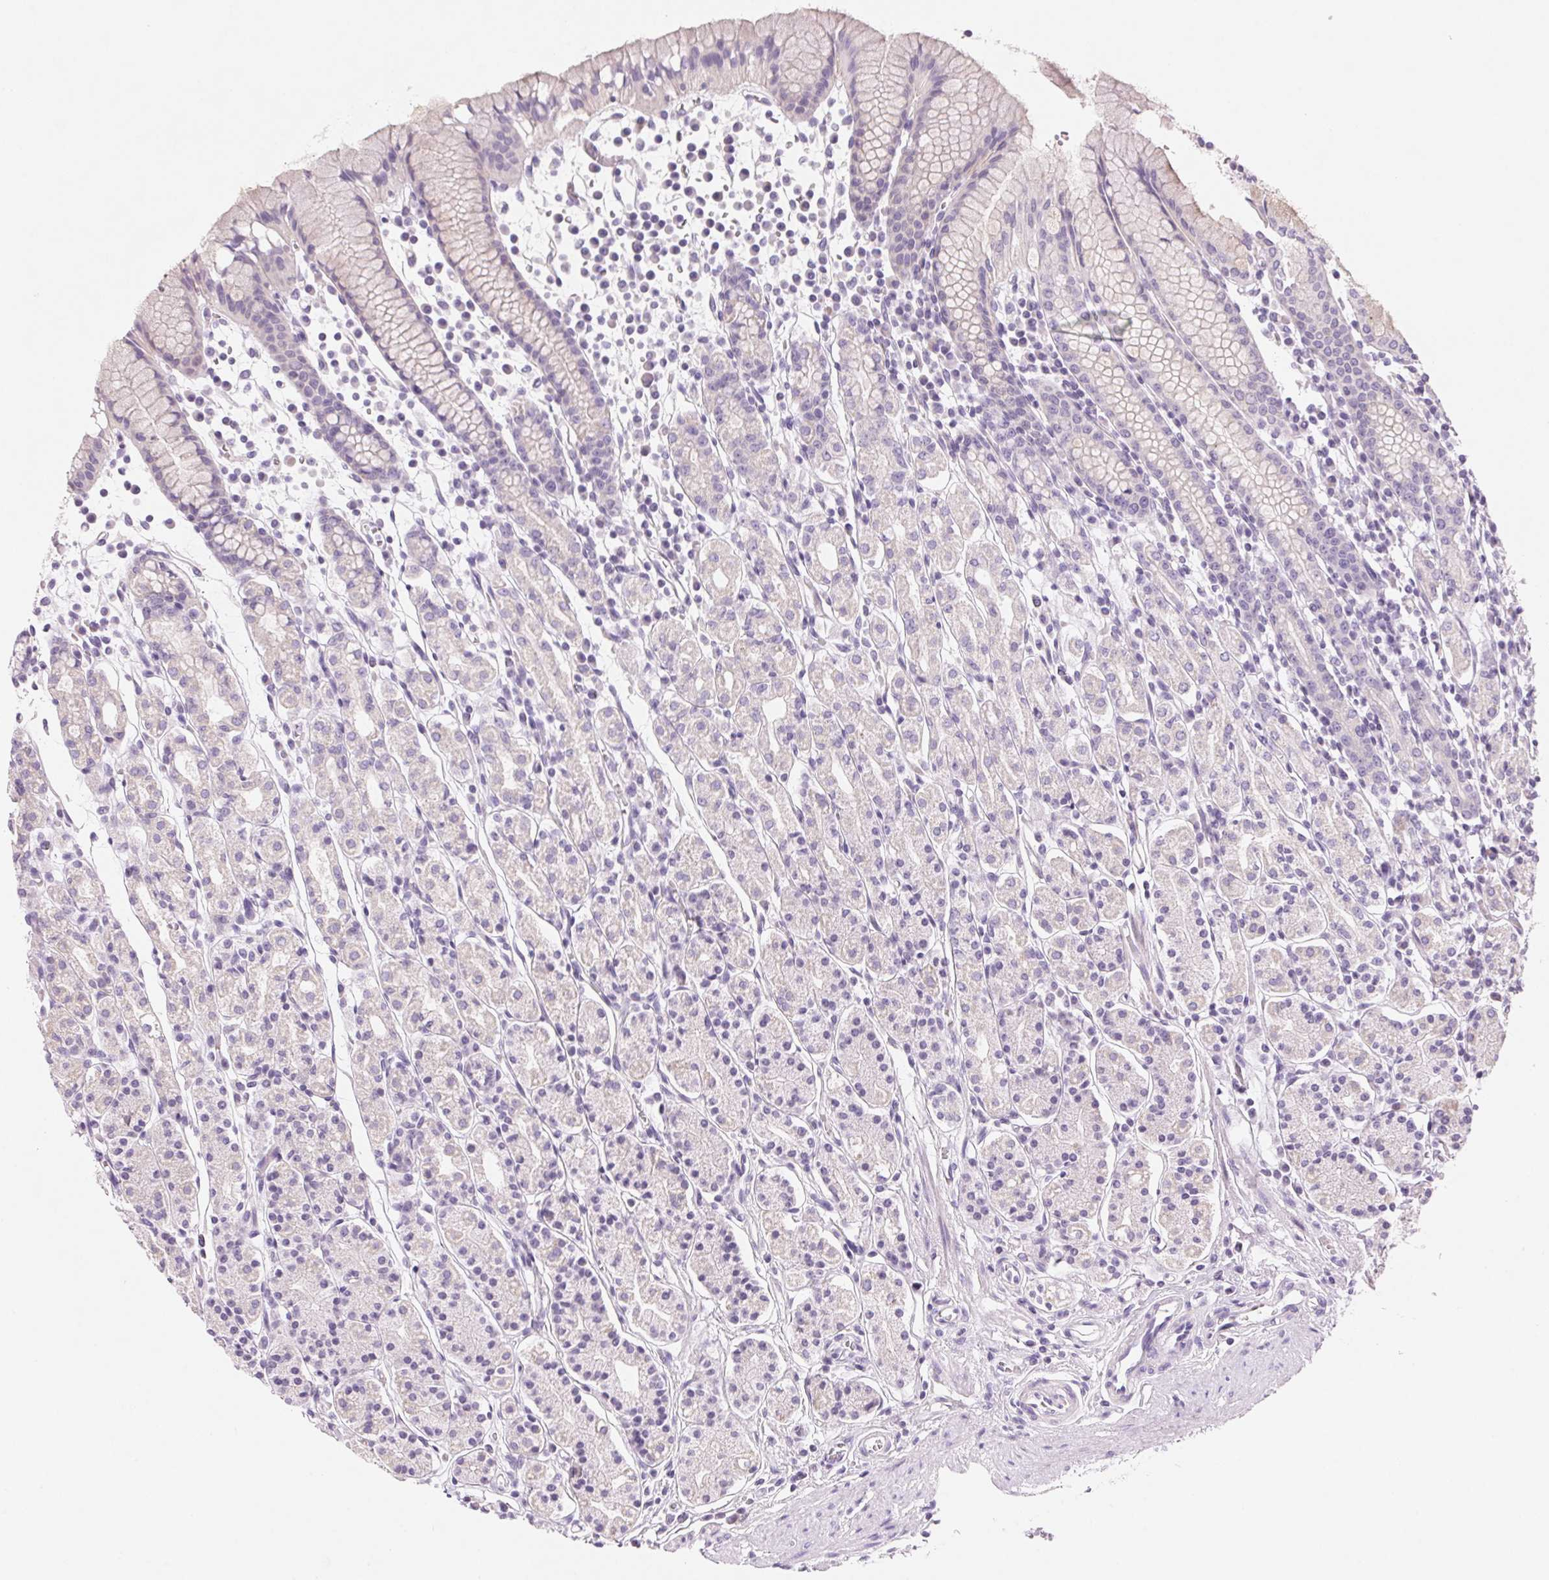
{"staining": {"intensity": "negative", "quantity": "none", "location": "none"}, "tissue": "stomach", "cell_type": "Glandular cells", "image_type": "normal", "snomed": [{"axis": "morphology", "description": "Normal tissue, NOS"}, {"axis": "topography", "description": "Stomach, upper"}, {"axis": "topography", "description": "Stomach"}], "caption": "Stomach stained for a protein using immunohistochemistry (IHC) reveals no expression glandular cells.", "gene": "CYP11B1", "patient": {"sex": "male", "age": 62}}